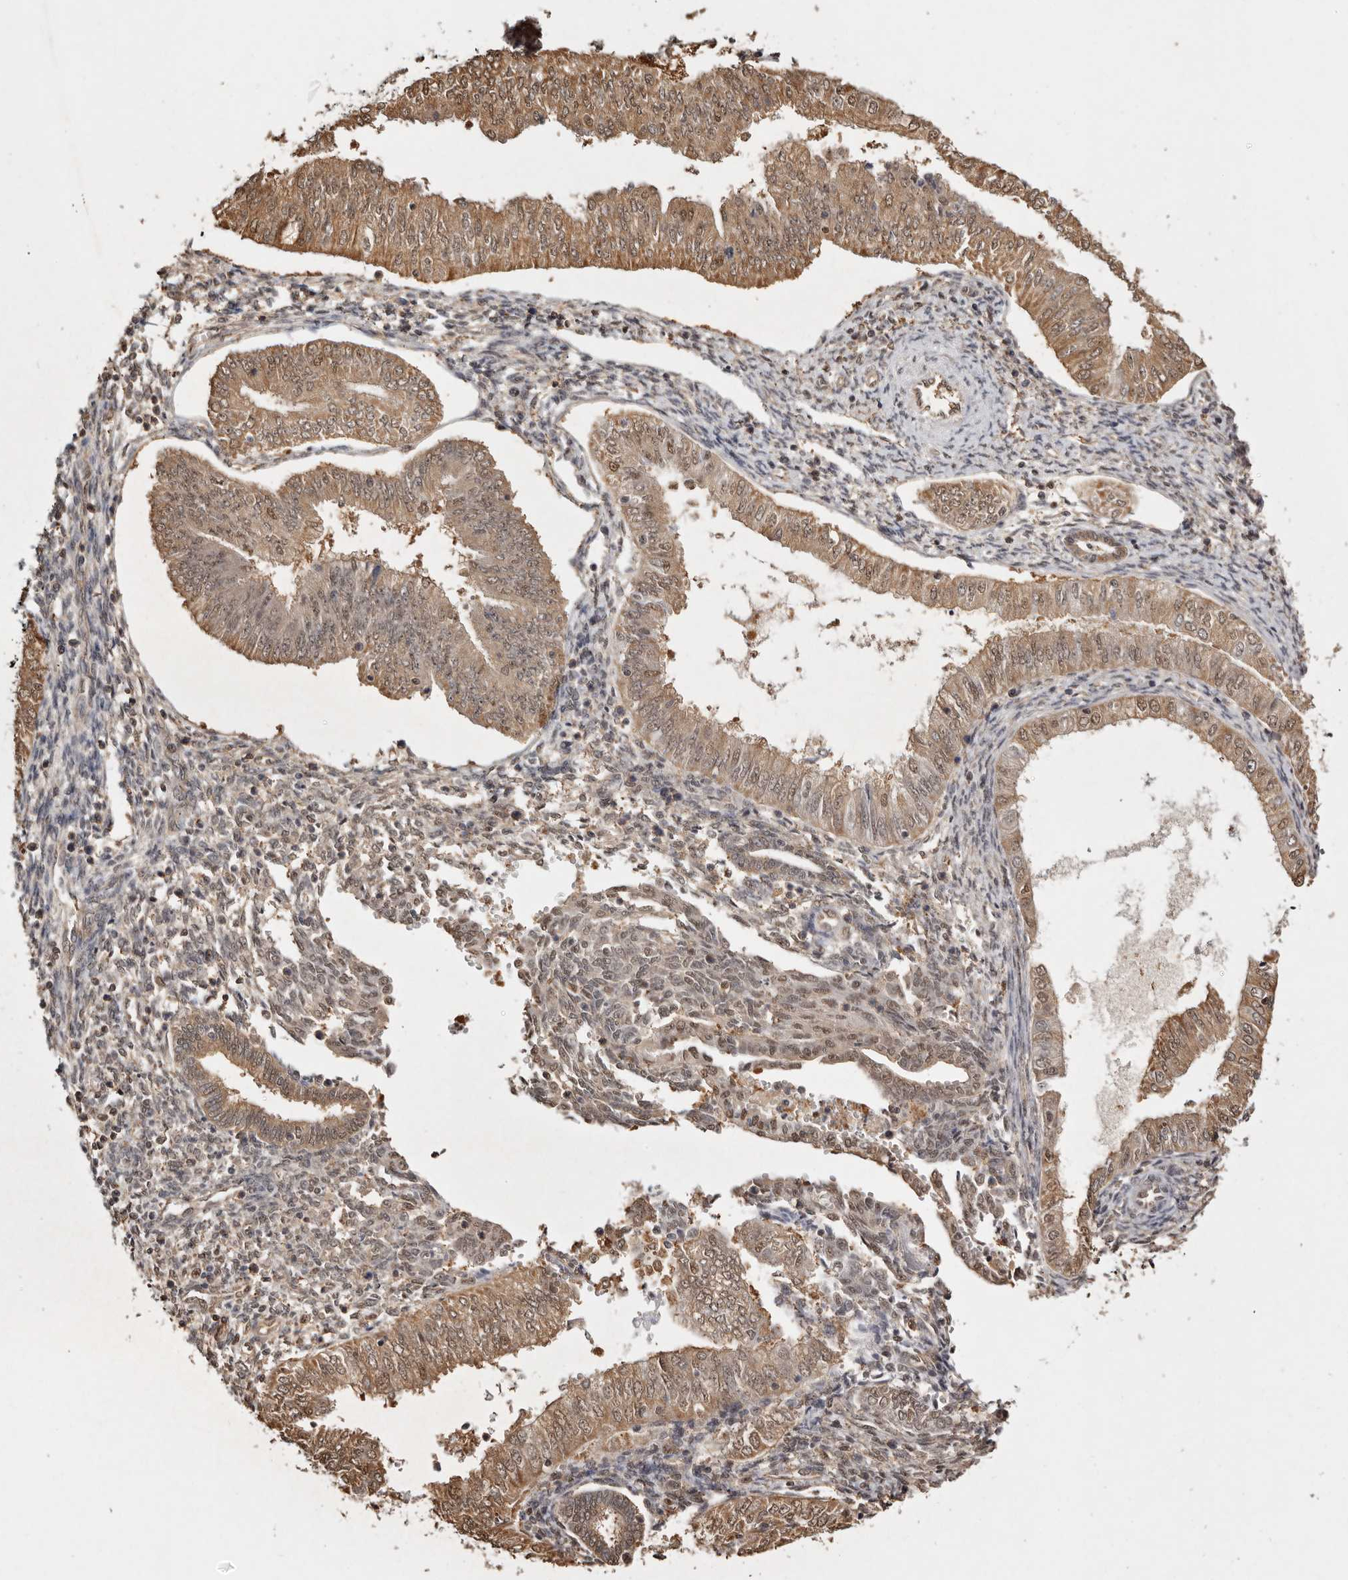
{"staining": {"intensity": "moderate", "quantity": ">75%", "location": "cytoplasmic/membranous,nuclear"}, "tissue": "endometrial cancer", "cell_type": "Tumor cells", "image_type": "cancer", "snomed": [{"axis": "morphology", "description": "Normal tissue, NOS"}, {"axis": "morphology", "description": "Adenocarcinoma, NOS"}, {"axis": "topography", "description": "Endometrium"}], "caption": "The image displays immunohistochemical staining of adenocarcinoma (endometrial). There is moderate cytoplasmic/membranous and nuclear positivity is seen in about >75% of tumor cells.", "gene": "PSMA5", "patient": {"sex": "female", "age": 53}}